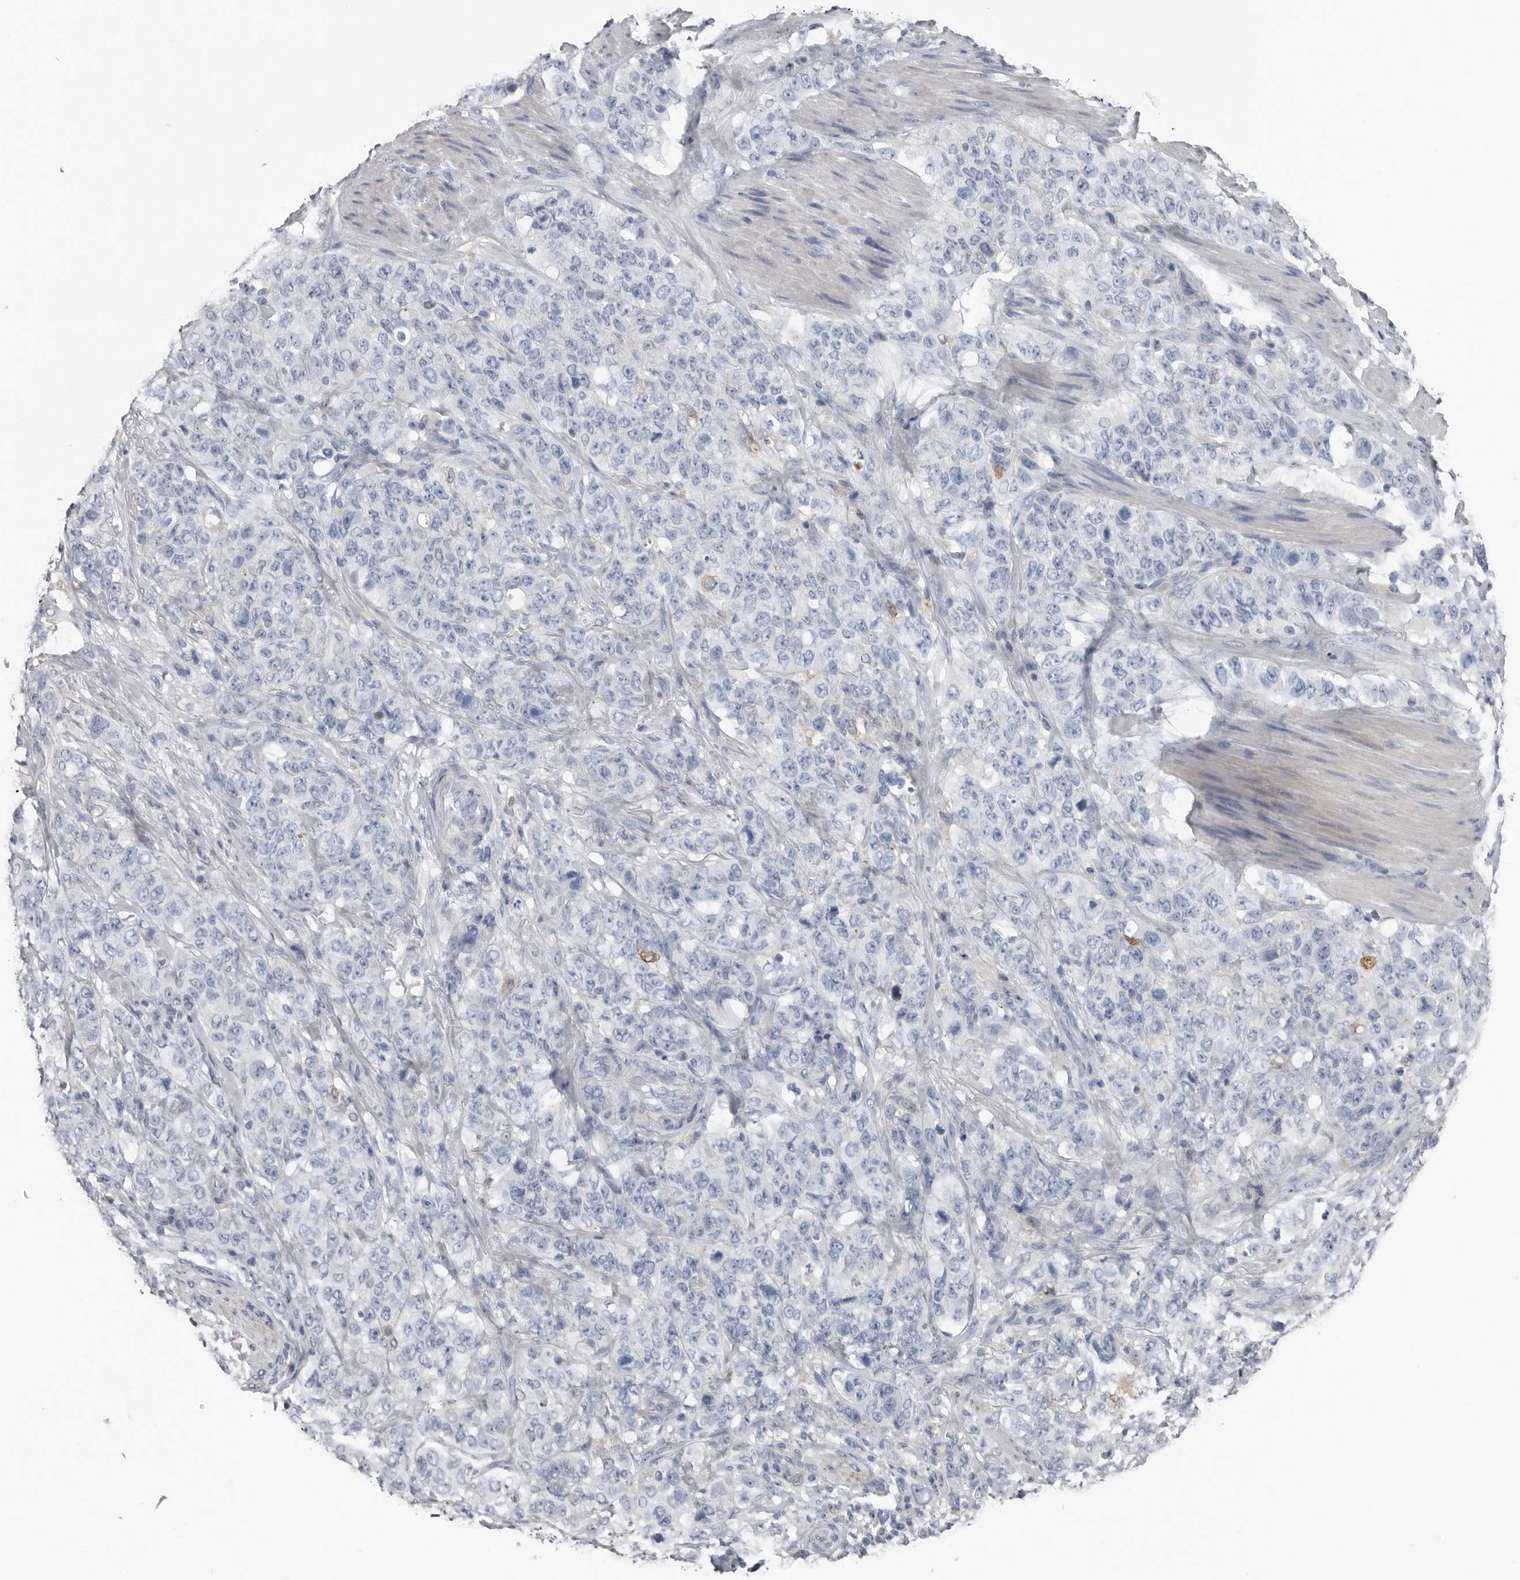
{"staining": {"intensity": "negative", "quantity": "none", "location": "none"}, "tissue": "stomach cancer", "cell_type": "Tumor cells", "image_type": "cancer", "snomed": [{"axis": "morphology", "description": "Adenocarcinoma, NOS"}, {"axis": "topography", "description": "Stomach"}], "caption": "High power microscopy micrograph of an IHC histopathology image of stomach adenocarcinoma, revealing no significant expression in tumor cells.", "gene": "FABP7", "patient": {"sex": "male", "age": 48}}